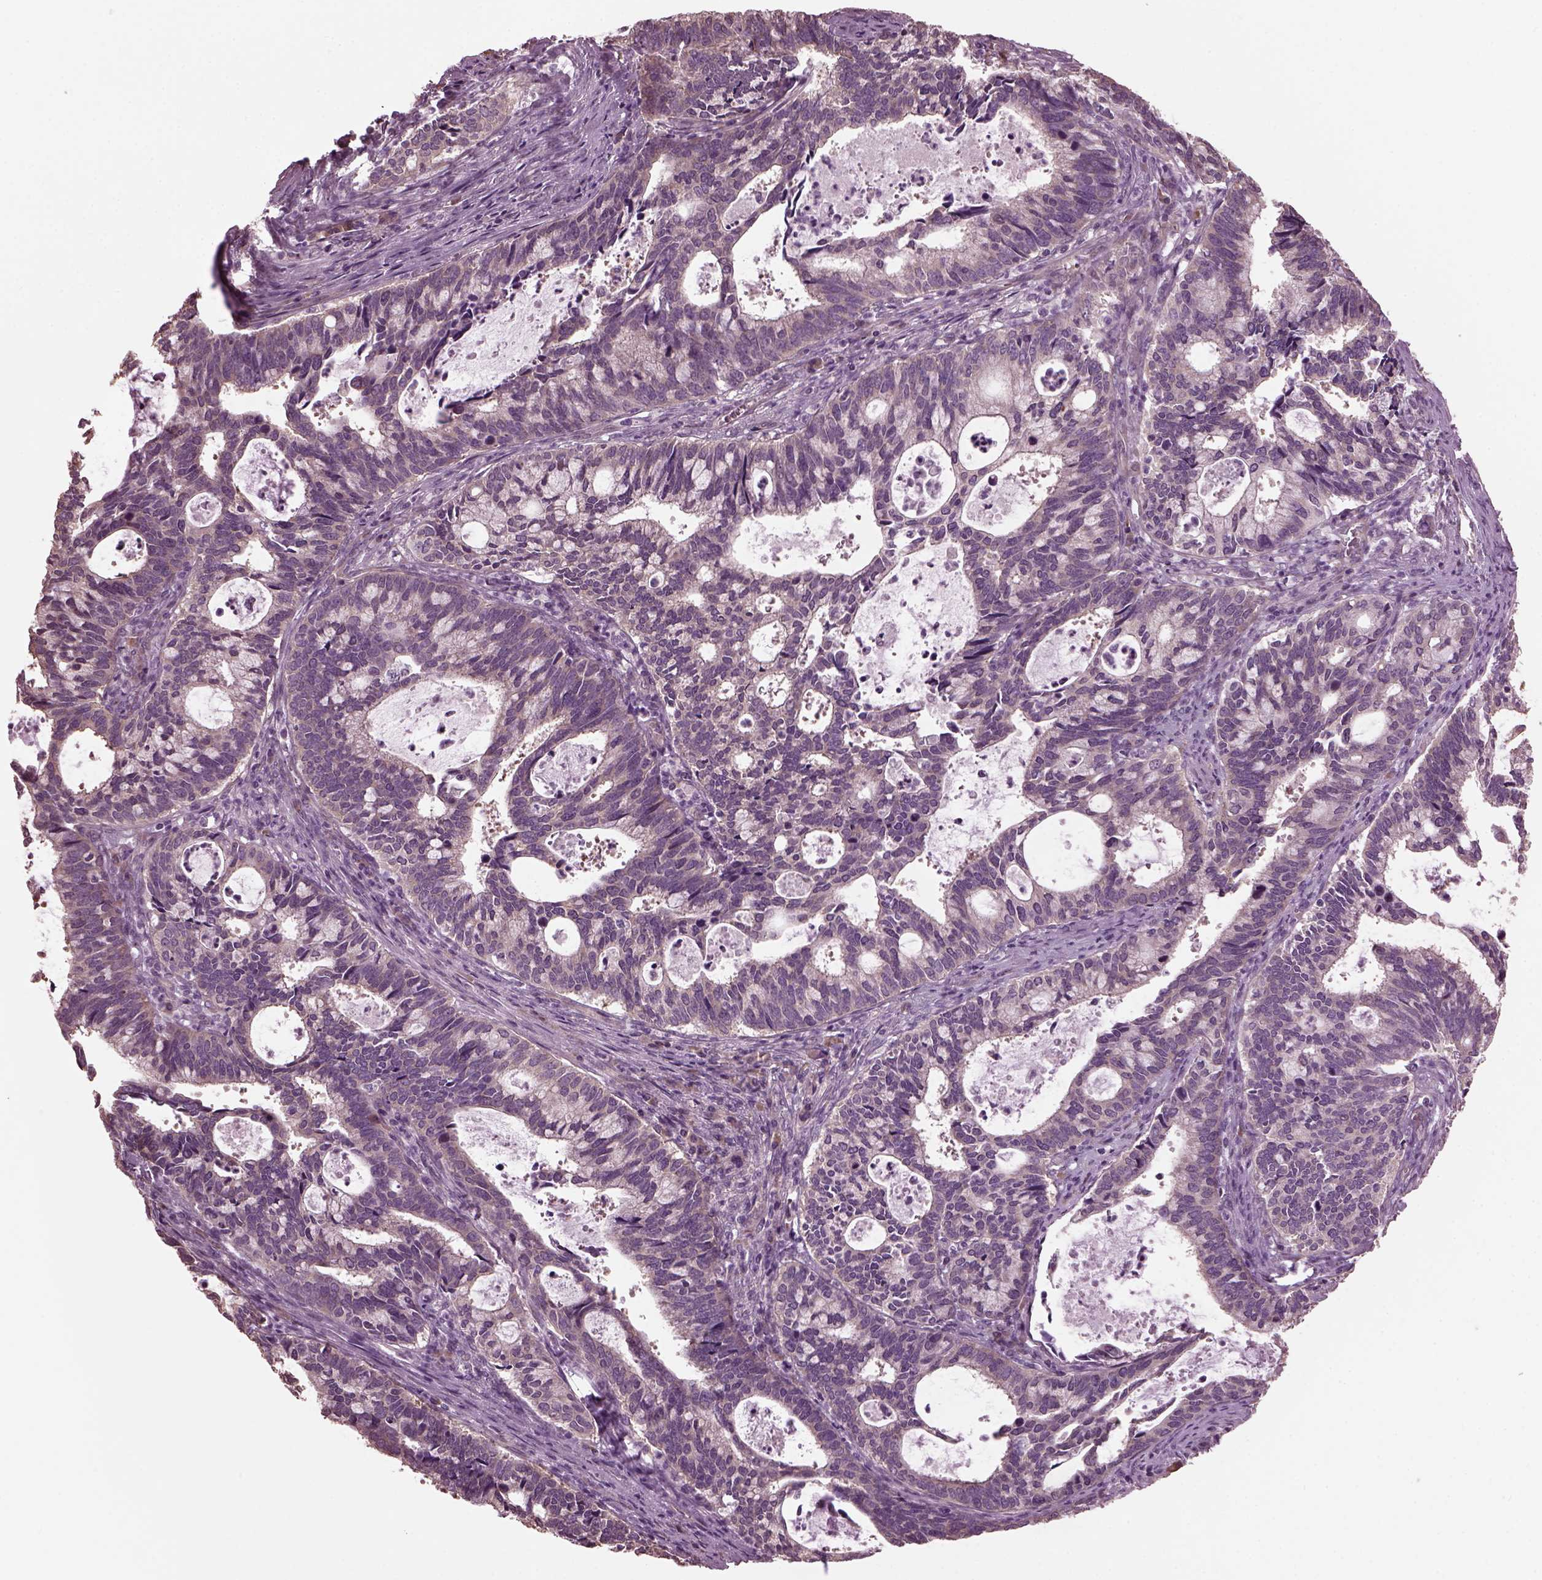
{"staining": {"intensity": "negative", "quantity": "none", "location": "none"}, "tissue": "cervical cancer", "cell_type": "Tumor cells", "image_type": "cancer", "snomed": [{"axis": "morphology", "description": "Adenocarcinoma, NOS"}, {"axis": "topography", "description": "Cervix"}], "caption": "Tumor cells show no significant protein positivity in adenocarcinoma (cervical).", "gene": "CABP5", "patient": {"sex": "female", "age": 42}}